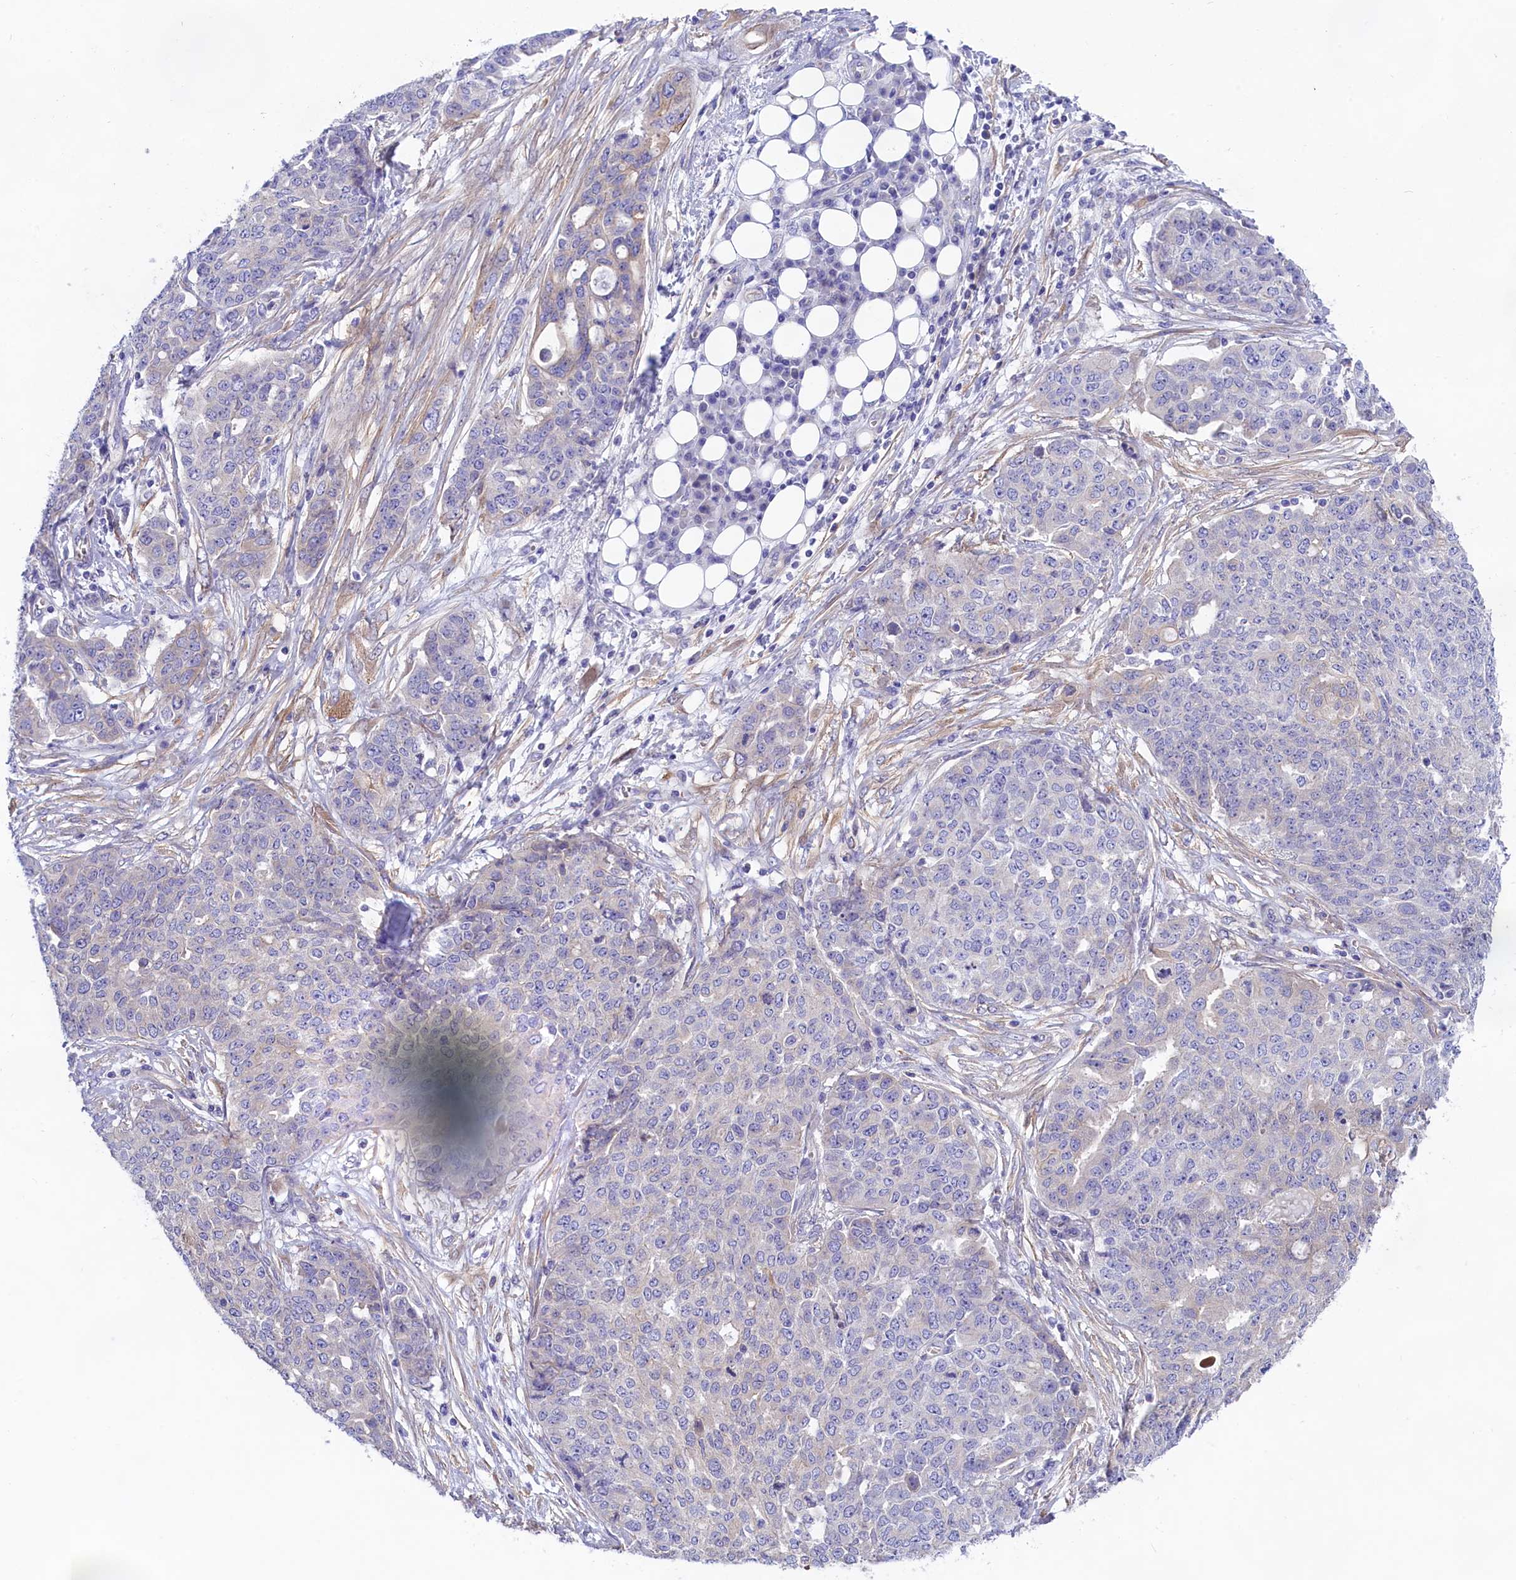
{"staining": {"intensity": "negative", "quantity": "none", "location": "none"}, "tissue": "ovarian cancer", "cell_type": "Tumor cells", "image_type": "cancer", "snomed": [{"axis": "morphology", "description": "Cystadenocarcinoma, serous, NOS"}, {"axis": "topography", "description": "Soft tissue"}, {"axis": "topography", "description": "Ovary"}], "caption": "This histopathology image is of serous cystadenocarcinoma (ovarian) stained with immunohistochemistry (IHC) to label a protein in brown with the nuclei are counter-stained blue. There is no positivity in tumor cells. Brightfield microscopy of immunohistochemistry (IHC) stained with DAB (3,3'-diaminobenzidine) (brown) and hematoxylin (blue), captured at high magnification.", "gene": "PPP1R13L", "patient": {"sex": "female", "age": 57}}